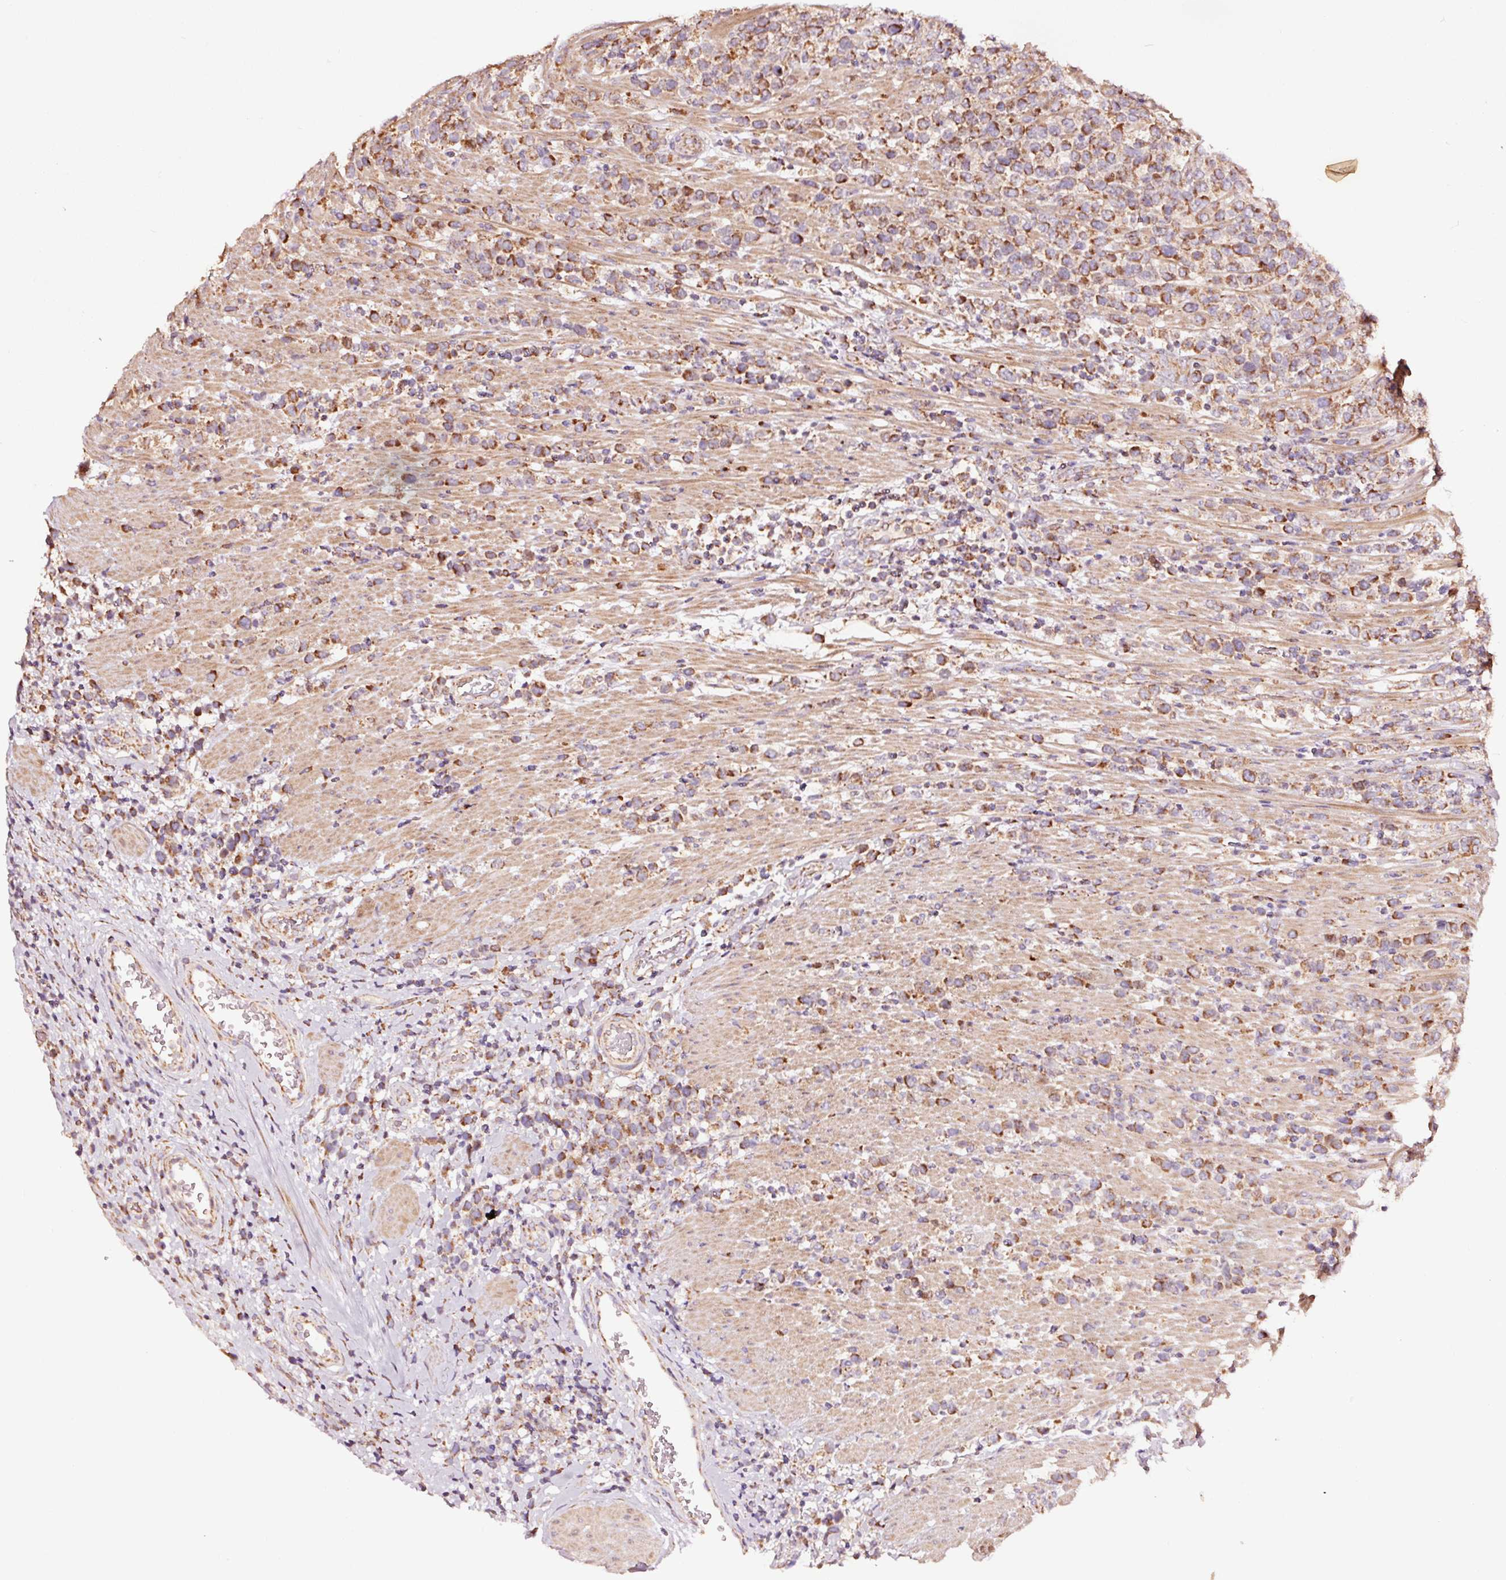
{"staining": {"intensity": "moderate", "quantity": ">75%", "location": "cytoplasmic/membranous"}, "tissue": "lymphoma", "cell_type": "Tumor cells", "image_type": "cancer", "snomed": [{"axis": "morphology", "description": "Malignant lymphoma, non-Hodgkin's type, High grade"}, {"axis": "topography", "description": "Soft tissue"}], "caption": "A medium amount of moderate cytoplasmic/membranous staining is identified in about >75% of tumor cells in high-grade malignant lymphoma, non-Hodgkin's type tissue.", "gene": "TPM1", "patient": {"sex": "female", "age": 56}}